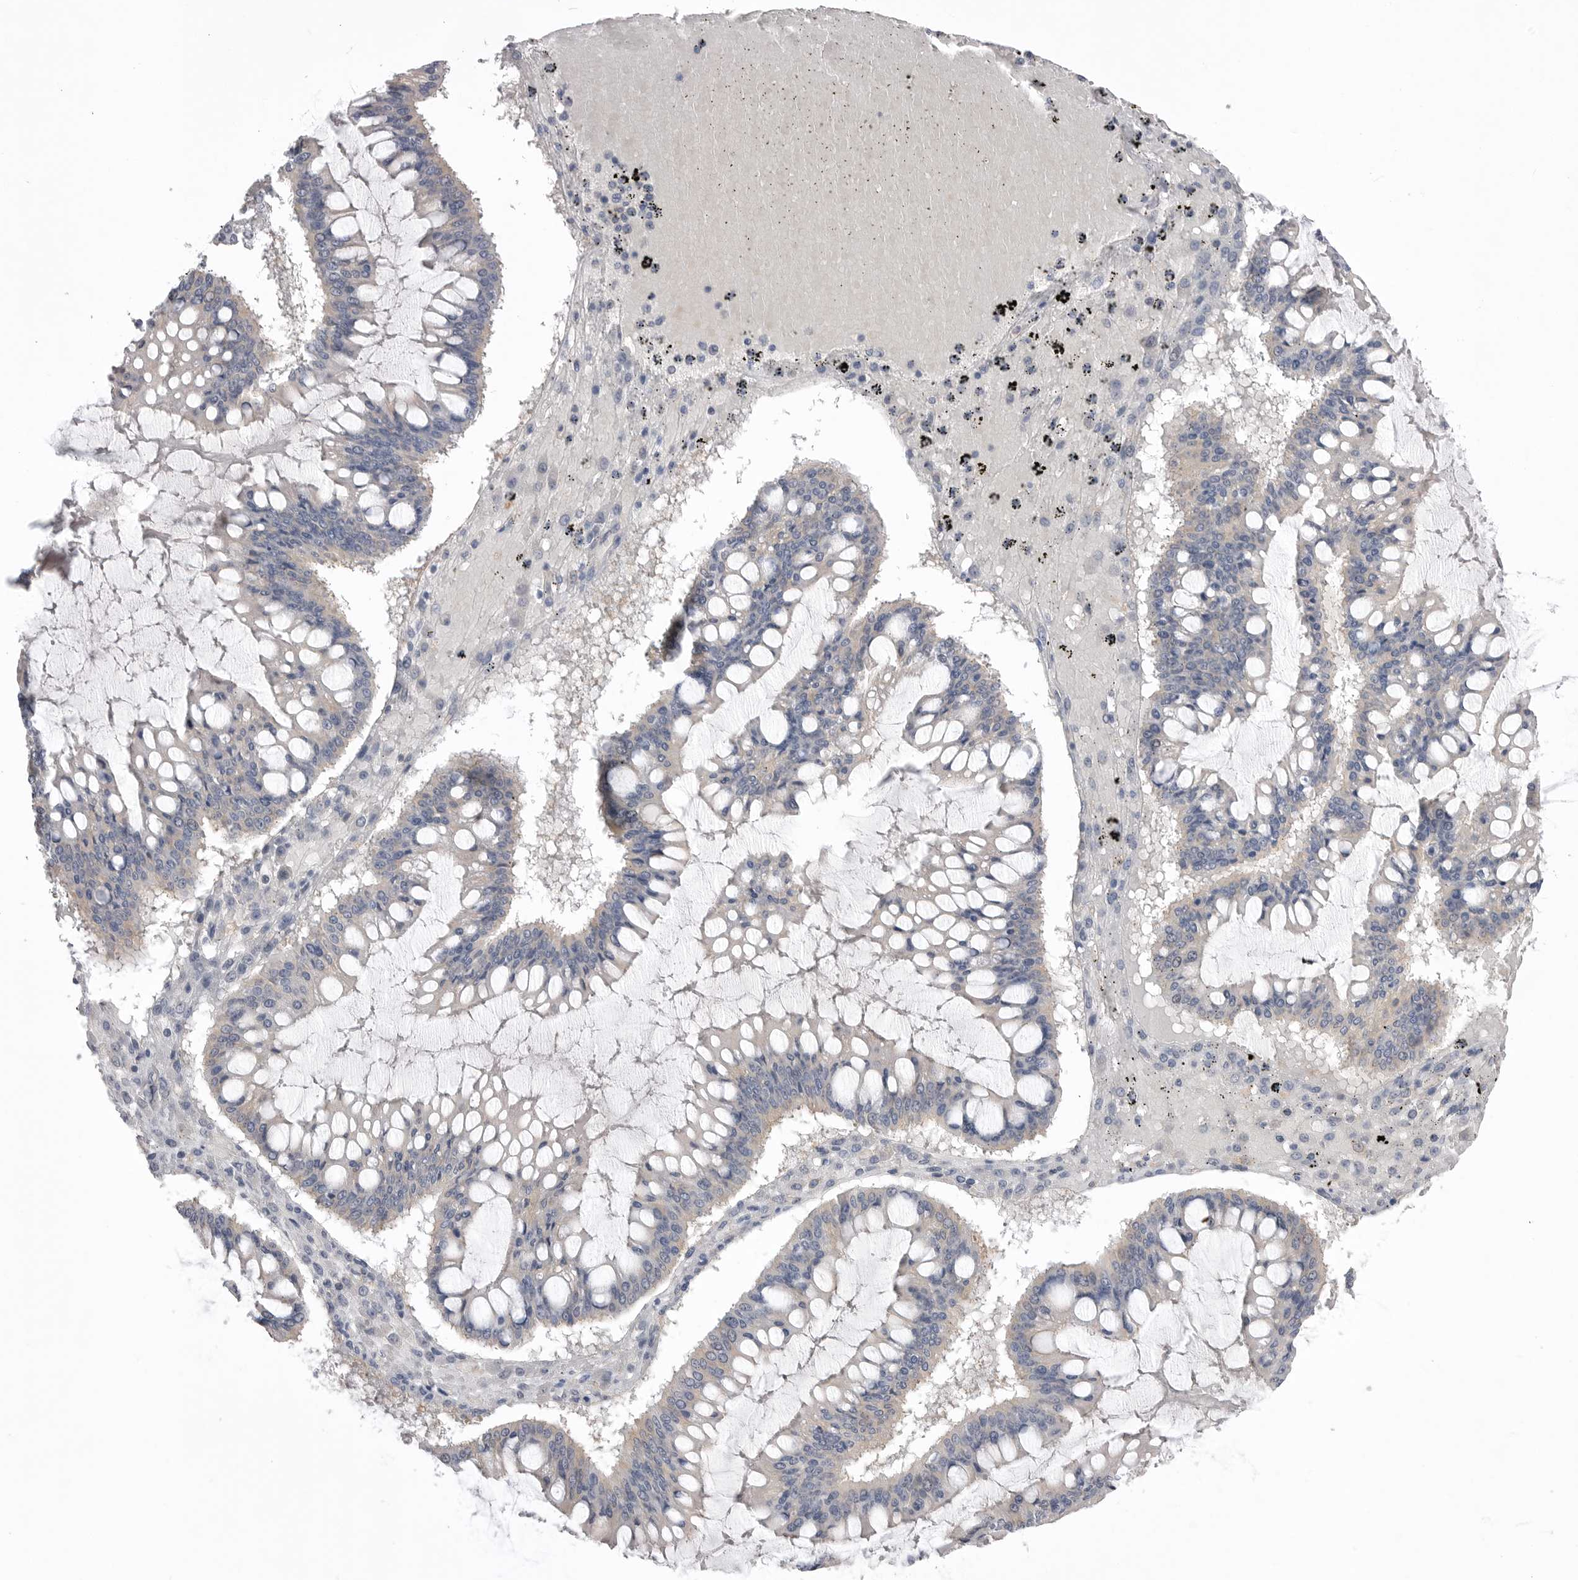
{"staining": {"intensity": "weak", "quantity": "<25%", "location": "cytoplasmic/membranous"}, "tissue": "ovarian cancer", "cell_type": "Tumor cells", "image_type": "cancer", "snomed": [{"axis": "morphology", "description": "Cystadenocarcinoma, mucinous, NOS"}, {"axis": "topography", "description": "Ovary"}], "caption": "Ovarian cancer was stained to show a protein in brown. There is no significant positivity in tumor cells.", "gene": "VAC14", "patient": {"sex": "female", "age": 73}}